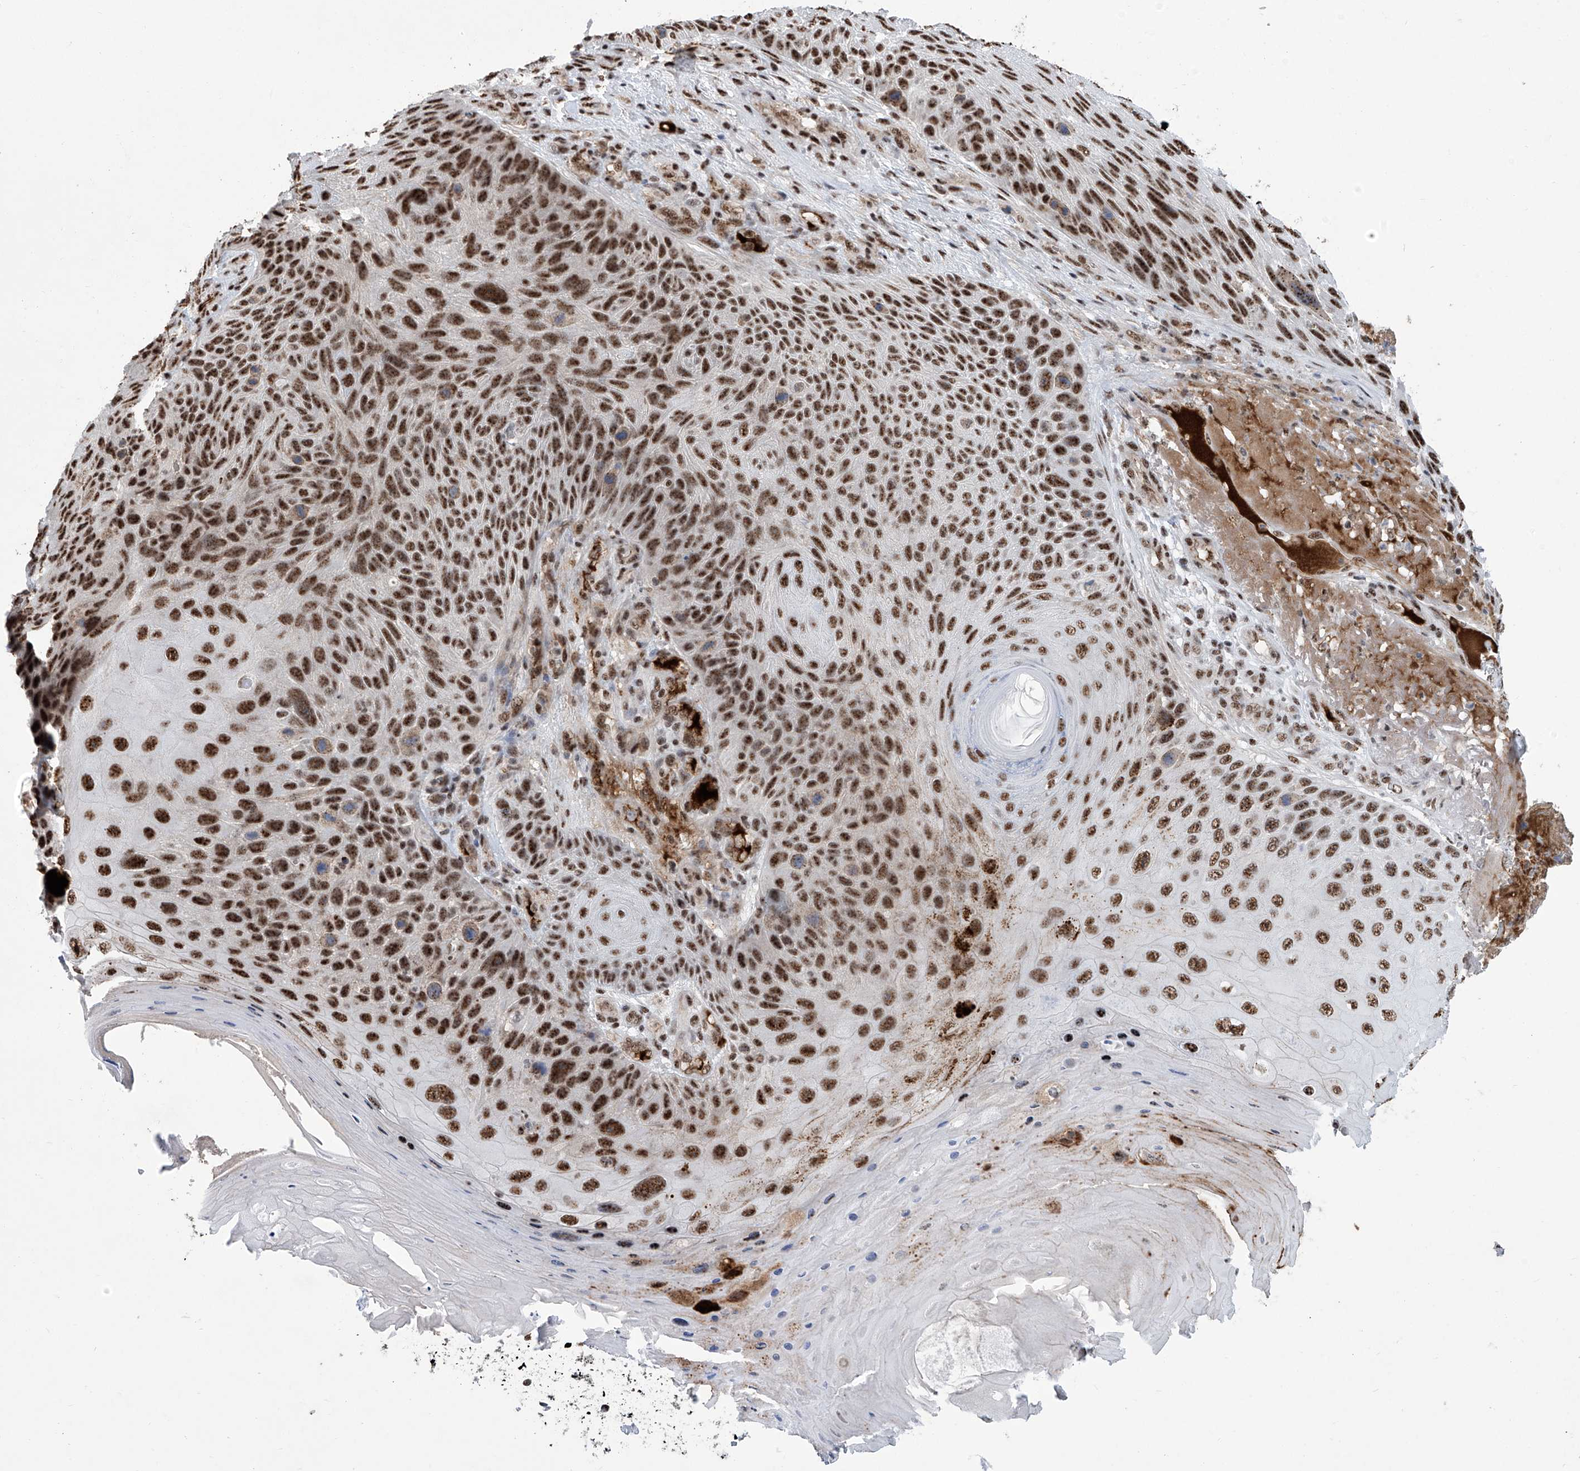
{"staining": {"intensity": "strong", "quantity": ">75%", "location": "nuclear"}, "tissue": "skin cancer", "cell_type": "Tumor cells", "image_type": "cancer", "snomed": [{"axis": "morphology", "description": "Squamous cell carcinoma, NOS"}, {"axis": "topography", "description": "Skin"}], "caption": "Immunohistochemical staining of squamous cell carcinoma (skin) demonstrates strong nuclear protein positivity in about >75% of tumor cells.", "gene": "FBXL4", "patient": {"sex": "female", "age": 88}}